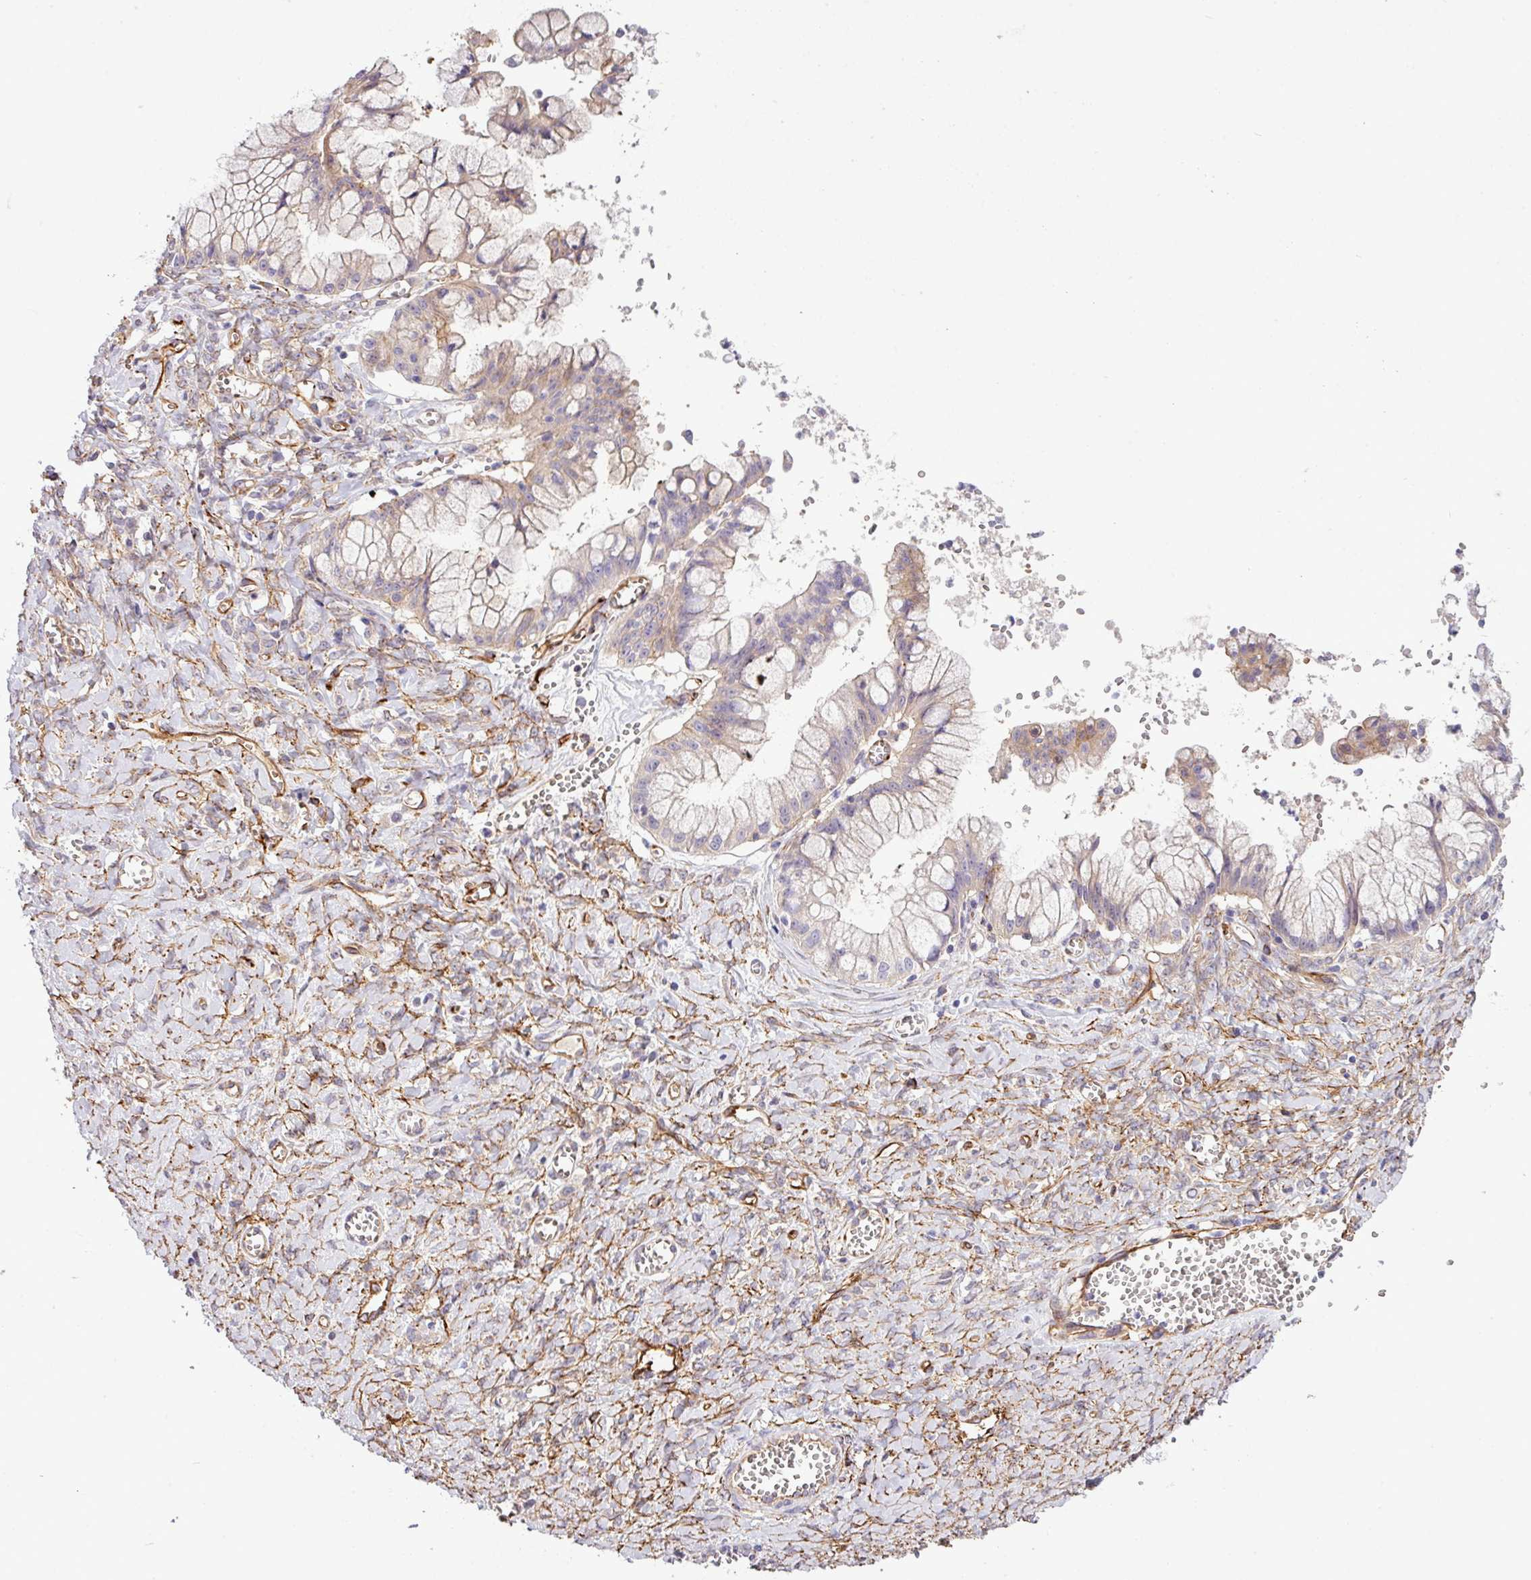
{"staining": {"intensity": "weak", "quantity": "<25%", "location": "cytoplasmic/membranous"}, "tissue": "ovarian cancer", "cell_type": "Tumor cells", "image_type": "cancer", "snomed": [{"axis": "morphology", "description": "Cystadenocarcinoma, mucinous, NOS"}, {"axis": "topography", "description": "Ovary"}], "caption": "Ovarian mucinous cystadenocarcinoma stained for a protein using immunohistochemistry displays no expression tumor cells.", "gene": "PARD6A", "patient": {"sex": "female", "age": 70}}